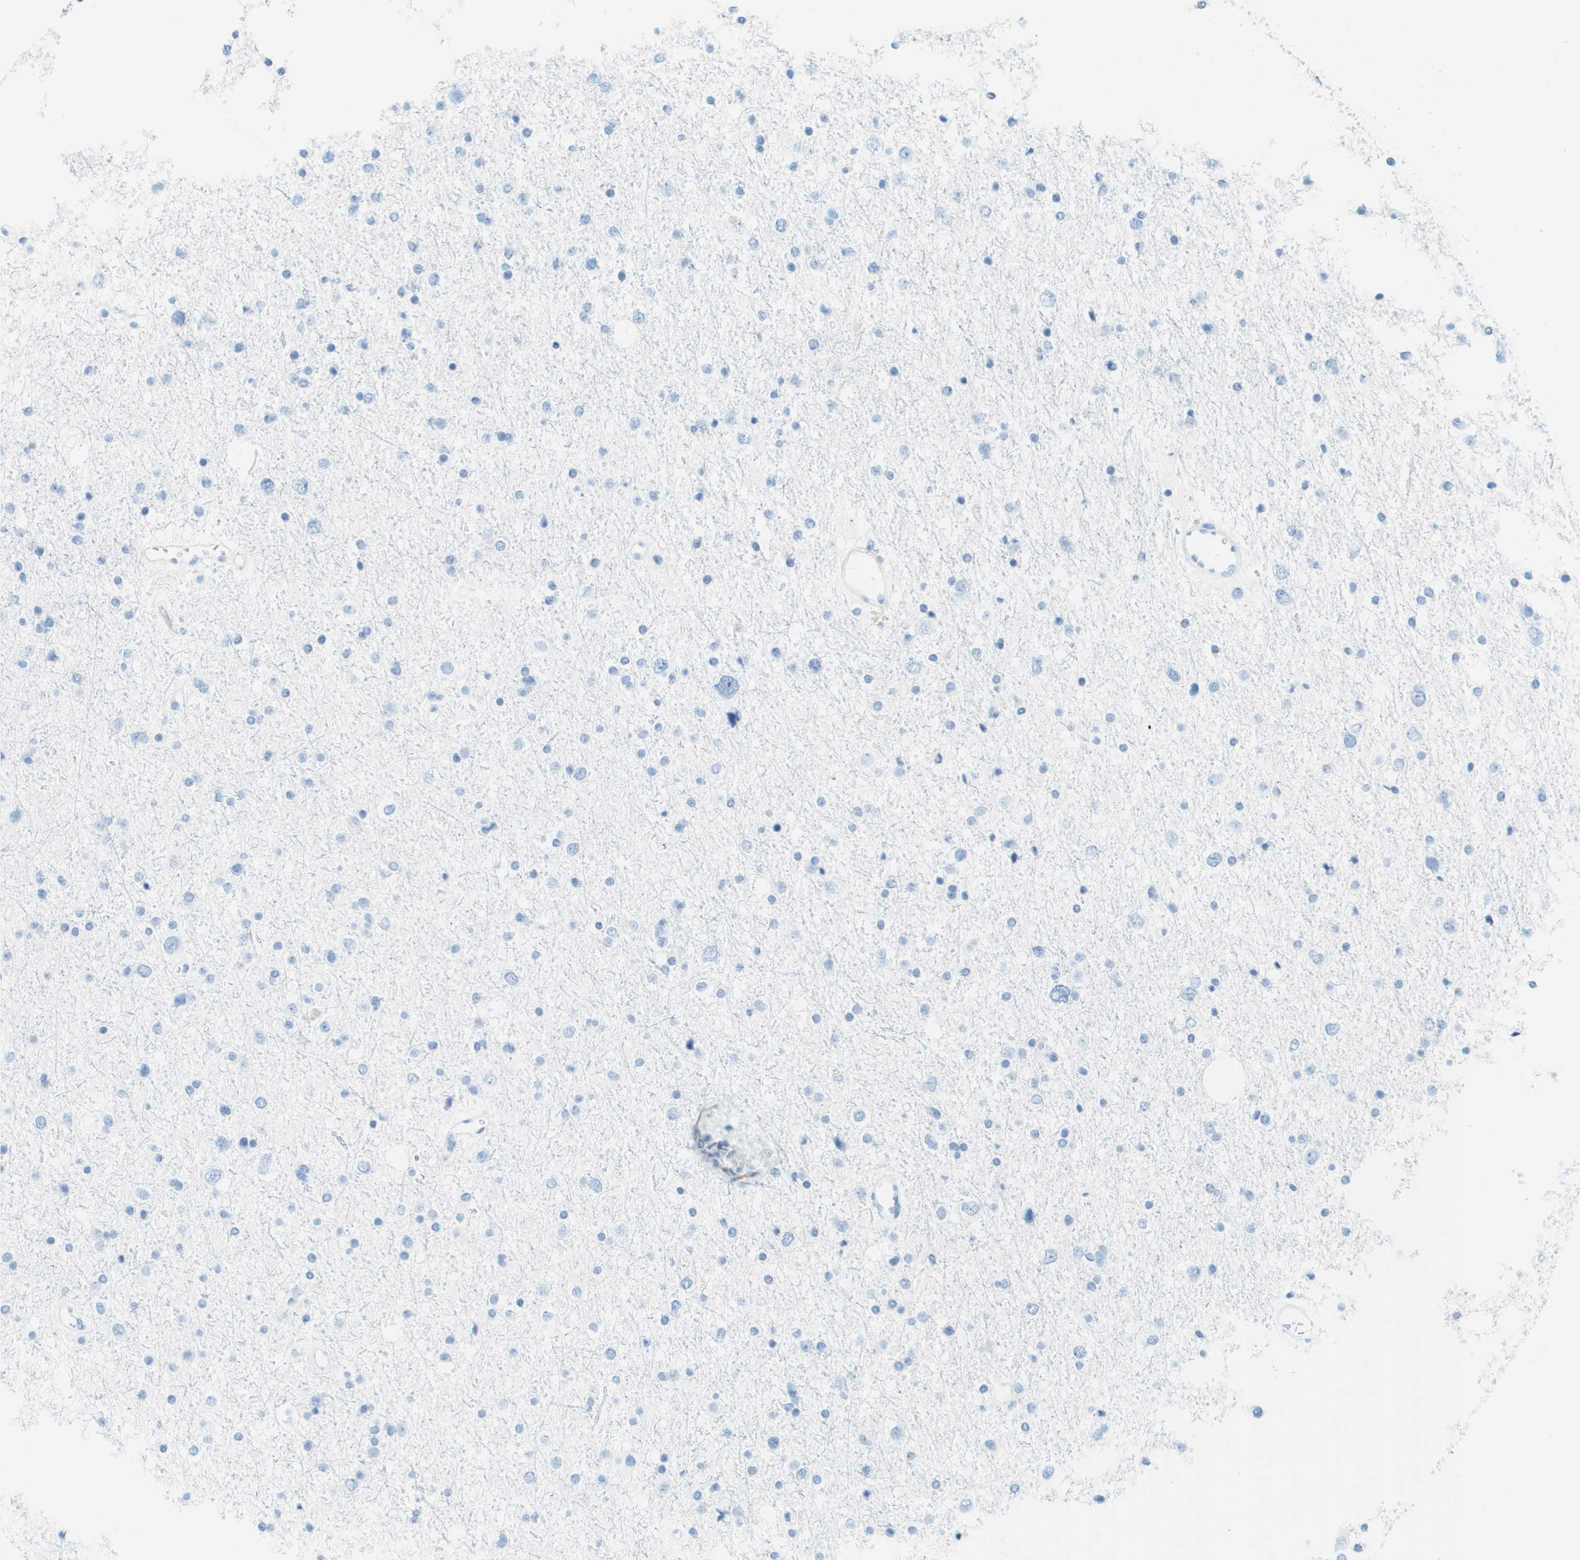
{"staining": {"intensity": "negative", "quantity": "none", "location": "none"}, "tissue": "glioma", "cell_type": "Tumor cells", "image_type": "cancer", "snomed": [{"axis": "morphology", "description": "Glioma, malignant, Low grade"}, {"axis": "topography", "description": "Brain"}], "caption": "High power microscopy histopathology image of an immunohistochemistry histopathology image of malignant low-grade glioma, revealing no significant staining in tumor cells.", "gene": "CDHR2", "patient": {"sex": "female", "age": 37}}